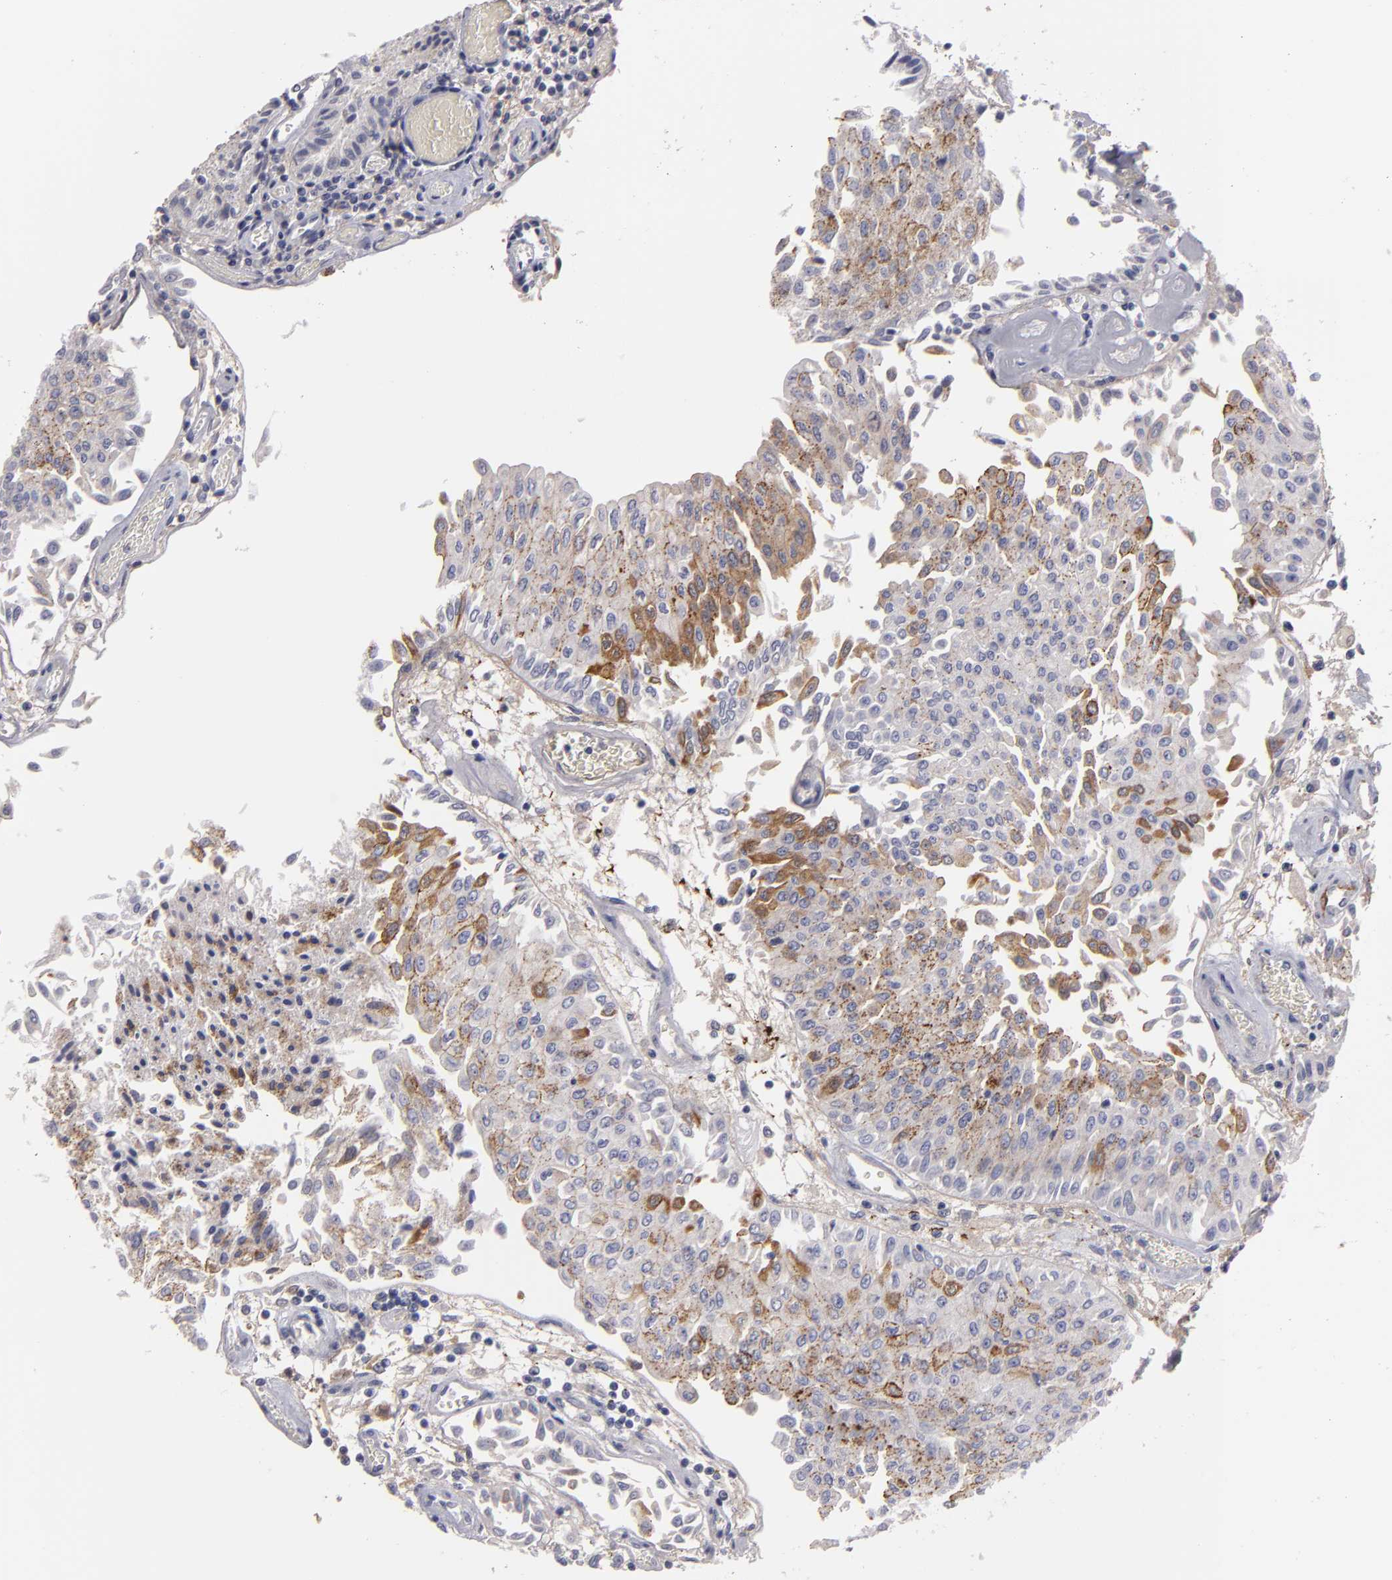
{"staining": {"intensity": "moderate", "quantity": "<25%", "location": "cytoplasmic/membranous"}, "tissue": "urothelial cancer", "cell_type": "Tumor cells", "image_type": "cancer", "snomed": [{"axis": "morphology", "description": "Urothelial carcinoma, Low grade"}, {"axis": "topography", "description": "Urinary bladder"}], "caption": "An immunohistochemistry photomicrograph of tumor tissue is shown. Protein staining in brown labels moderate cytoplasmic/membranous positivity in urothelial carcinoma (low-grade) within tumor cells. (Stains: DAB in brown, nuclei in blue, Microscopy: brightfield microscopy at high magnification).", "gene": "FBLN1", "patient": {"sex": "male", "age": 86}}